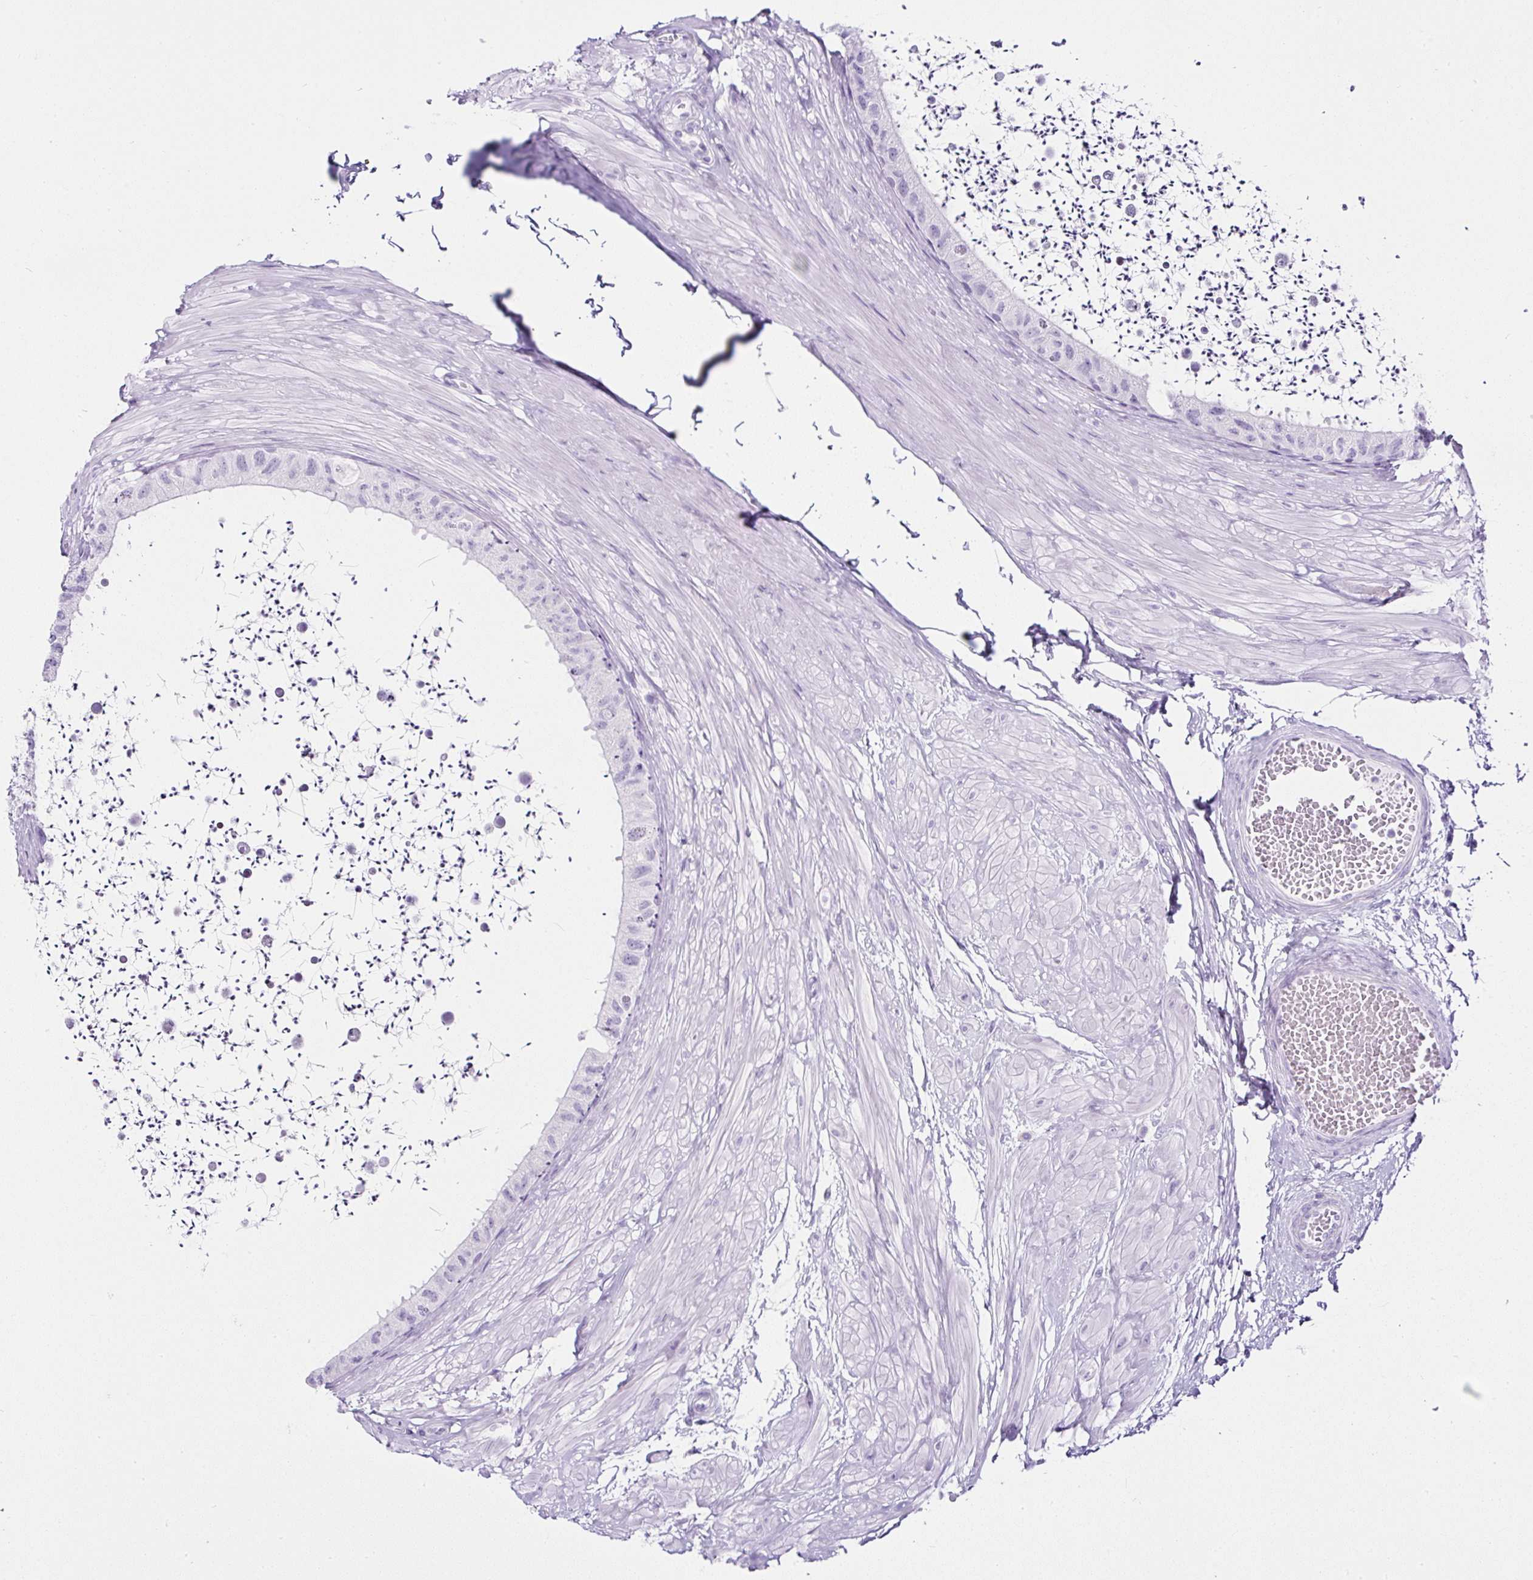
{"staining": {"intensity": "negative", "quantity": "none", "location": "none"}, "tissue": "epididymis", "cell_type": "Glandular cells", "image_type": "normal", "snomed": [{"axis": "morphology", "description": "Normal tissue, NOS"}, {"axis": "topography", "description": "Epididymis"}, {"axis": "topography", "description": "Peripheral nerve tissue"}], "caption": "Micrograph shows no protein staining in glandular cells of unremarkable epididymis. The staining was performed using DAB to visualize the protein expression in brown, while the nuclei were stained in blue with hematoxylin (Magnification: 20x).", "gene": "SERPINB3", "patient": {"sex": "male", "age": 32}}